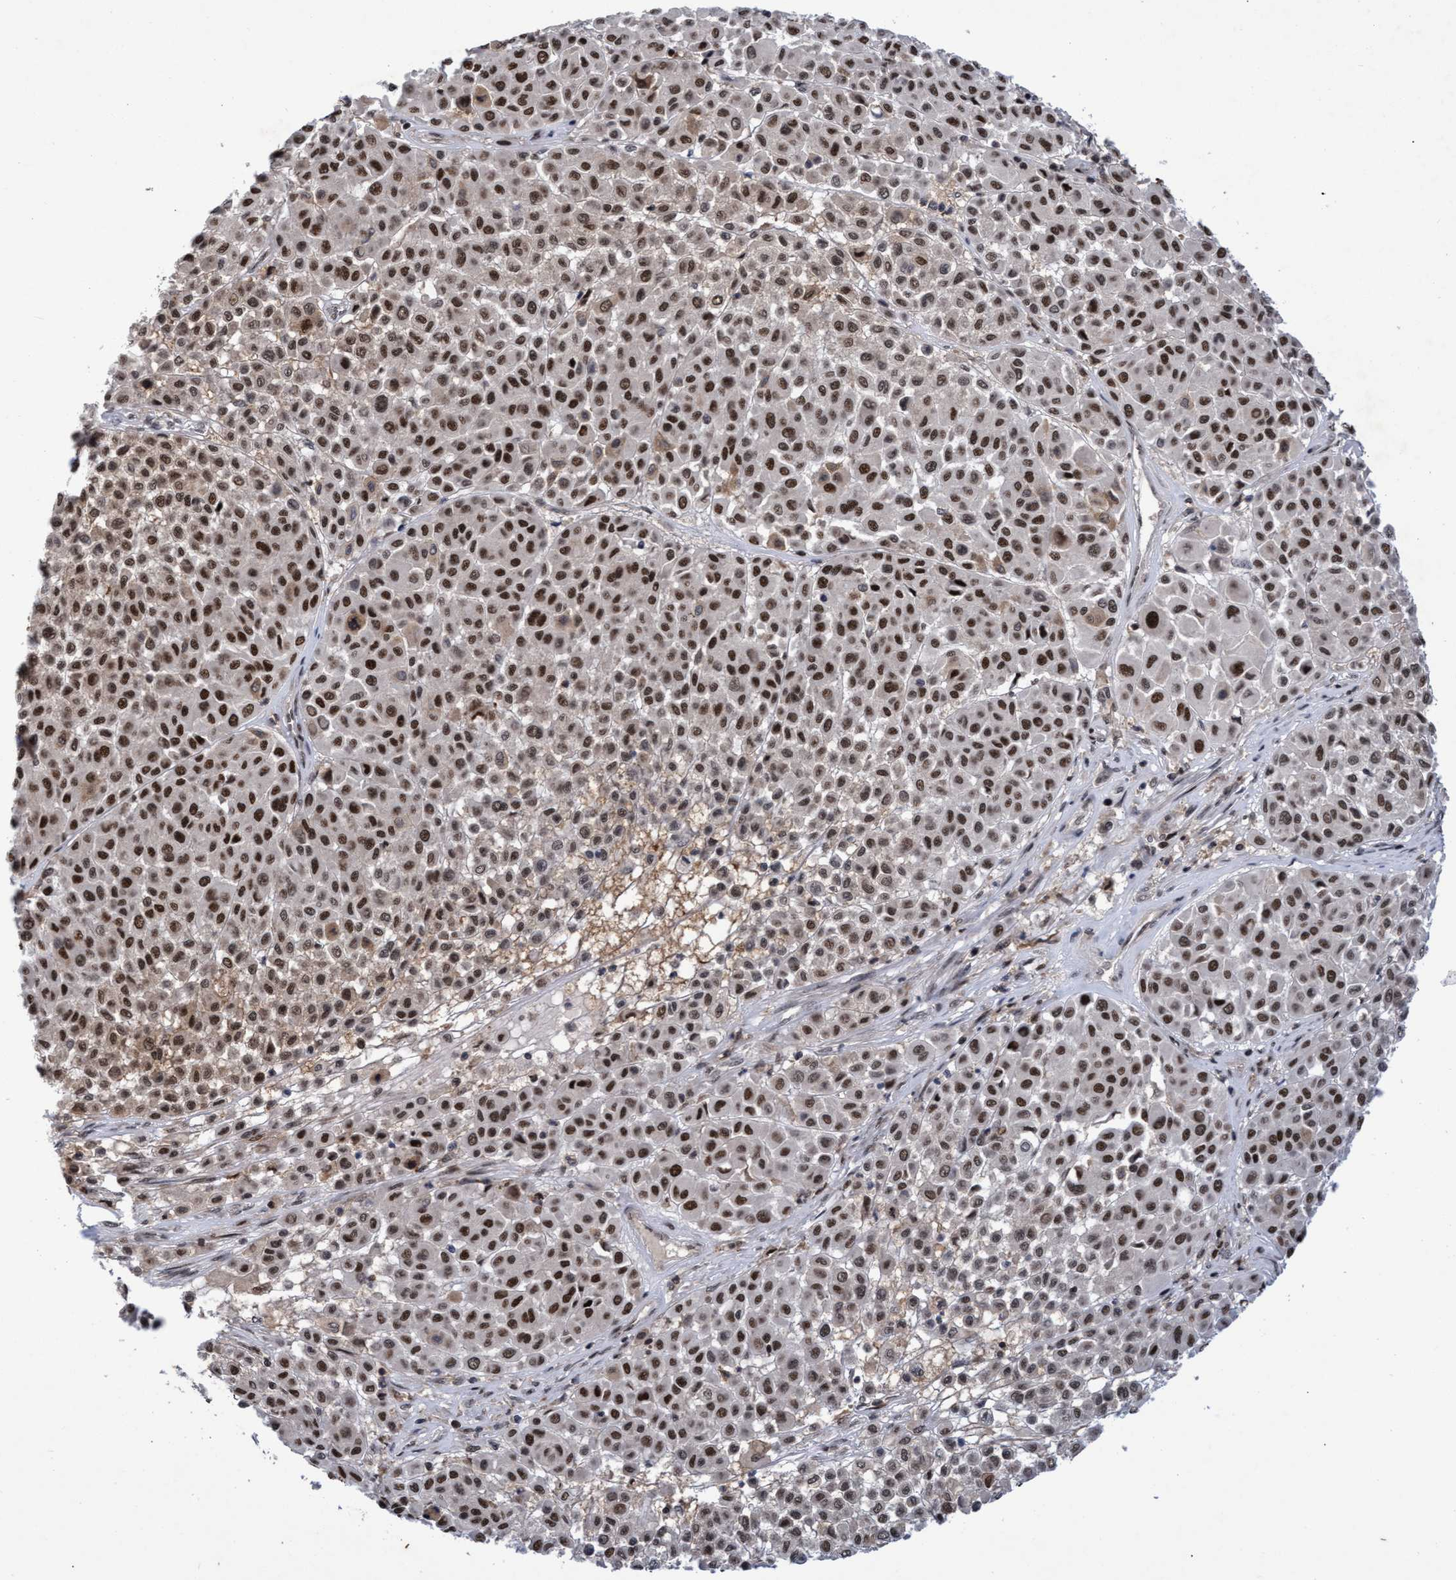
{"staining": {"intensity": "strong", "quantity": ">75%", "location": "nuclear"}, "tissue": "melanoma", "cell_type": "Tumor cells", "image_type": "cancer", "snomed": [{"axis": "morphology", "description": "Malignant melanoma, Metastatic site"}, {"axis": "topography", "description": "Soft tissue"}], "caption": "This is an image of IHC staining of malignant melanoma (metastatic site), which shows strong expression in the nuclear of tumor cells.", "gene": "GTF2F1", "patient": {"sex": "male", "age": 41}}